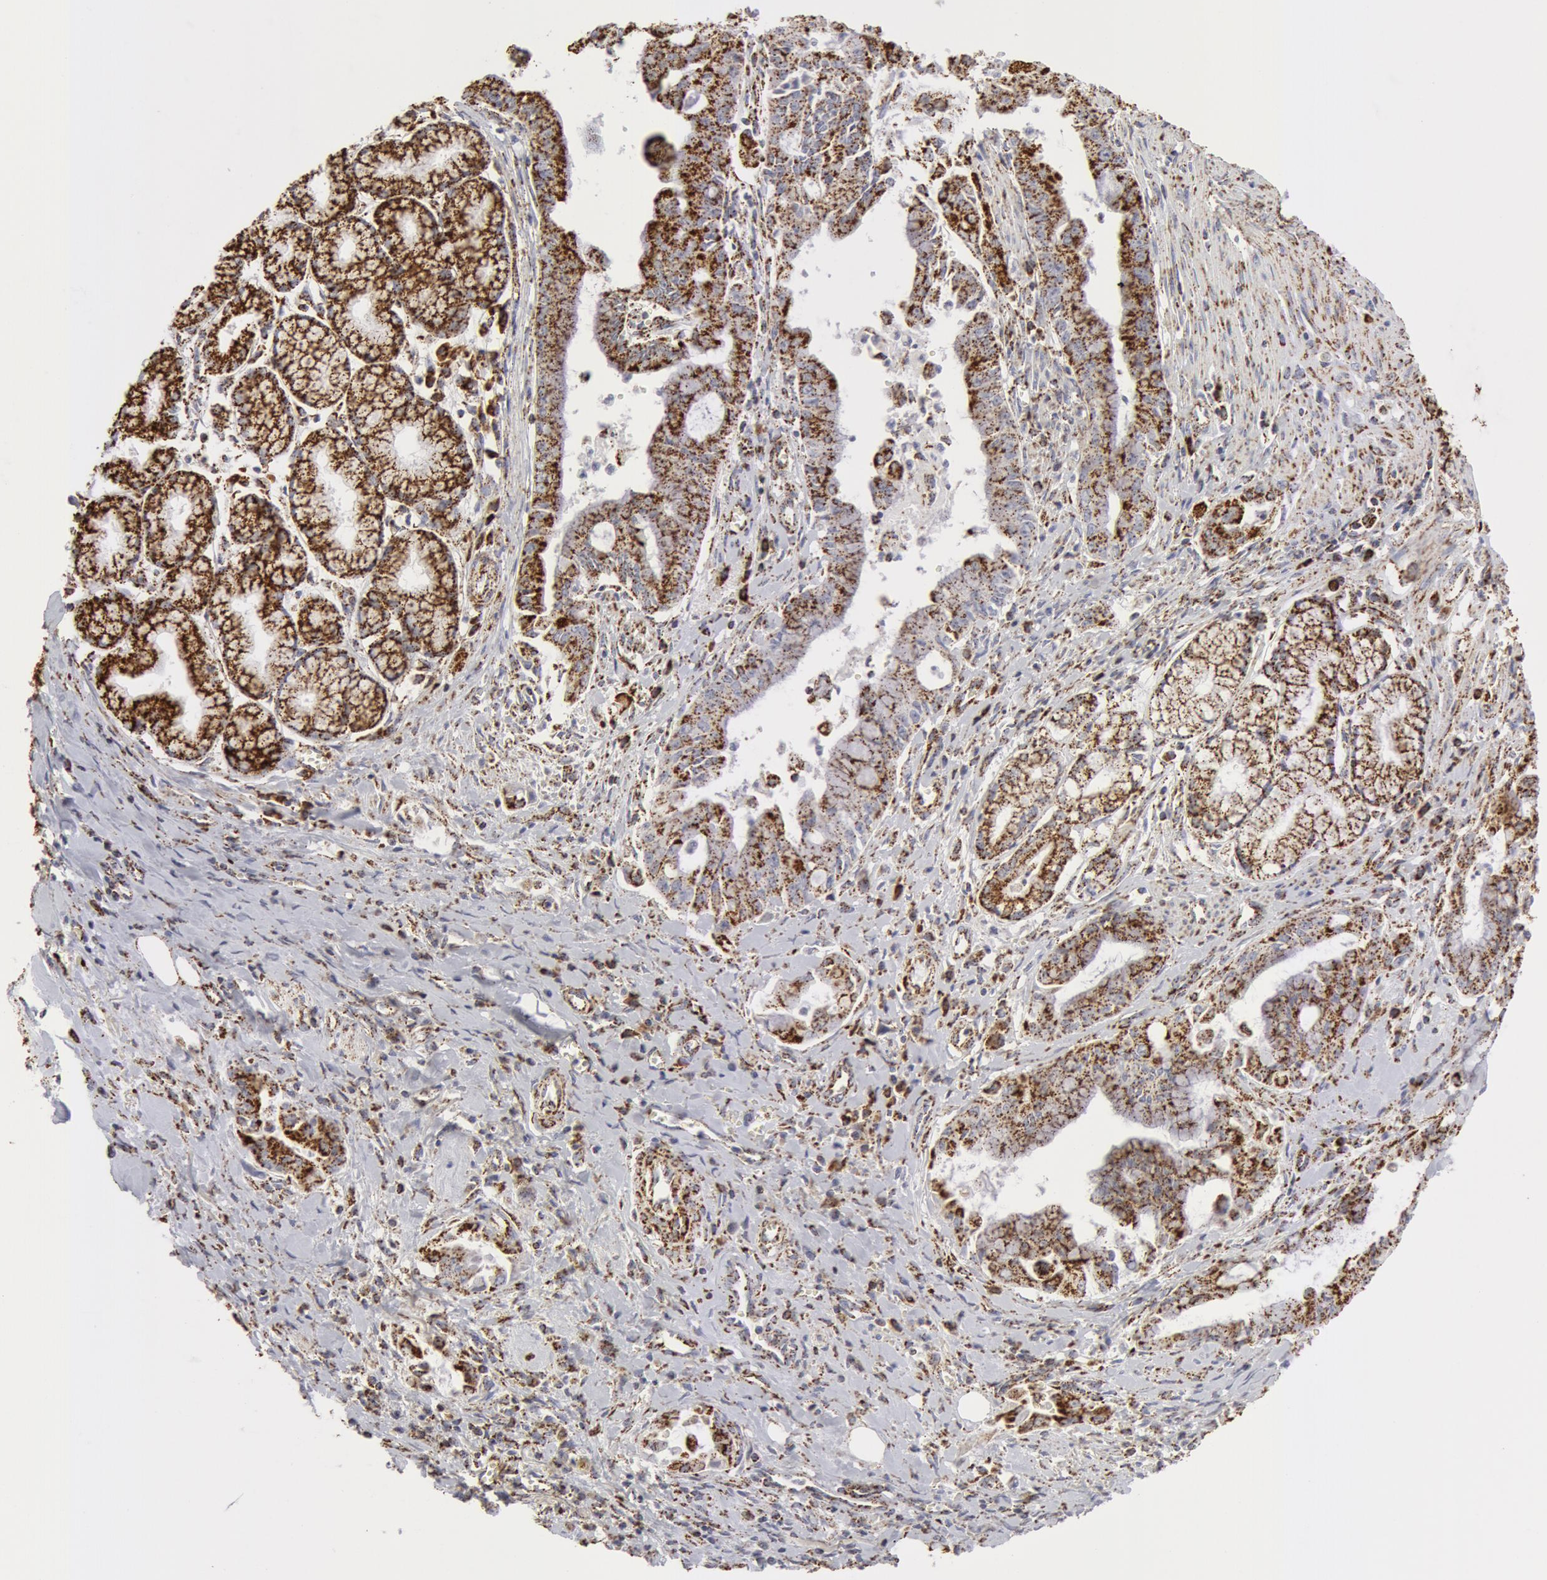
{"staining": {"intensity": "moderate", "quantity": "25%-75%", "location": "cytoplasmic/membranous"}, "tissue": "pancreatic cancer", "cell_type": "Tumor cells", "image_type": "cancer", "snomed": [{"axis": "morphology", "description": "Adenocarcinoma, NOS"}, {"axis": "topography", "description": "Pancreas"}], "caption": "Immunohistochemistry (DAB (3,3'-diaminobenzidine)) staining of human pancreatic cancer reveals moderate cytoplasmic/membranous protein positivity in about 25%-75% of tumor cells.", "gene": "ATP5F1B", "patient": {"sex": "male", "age": 59}}